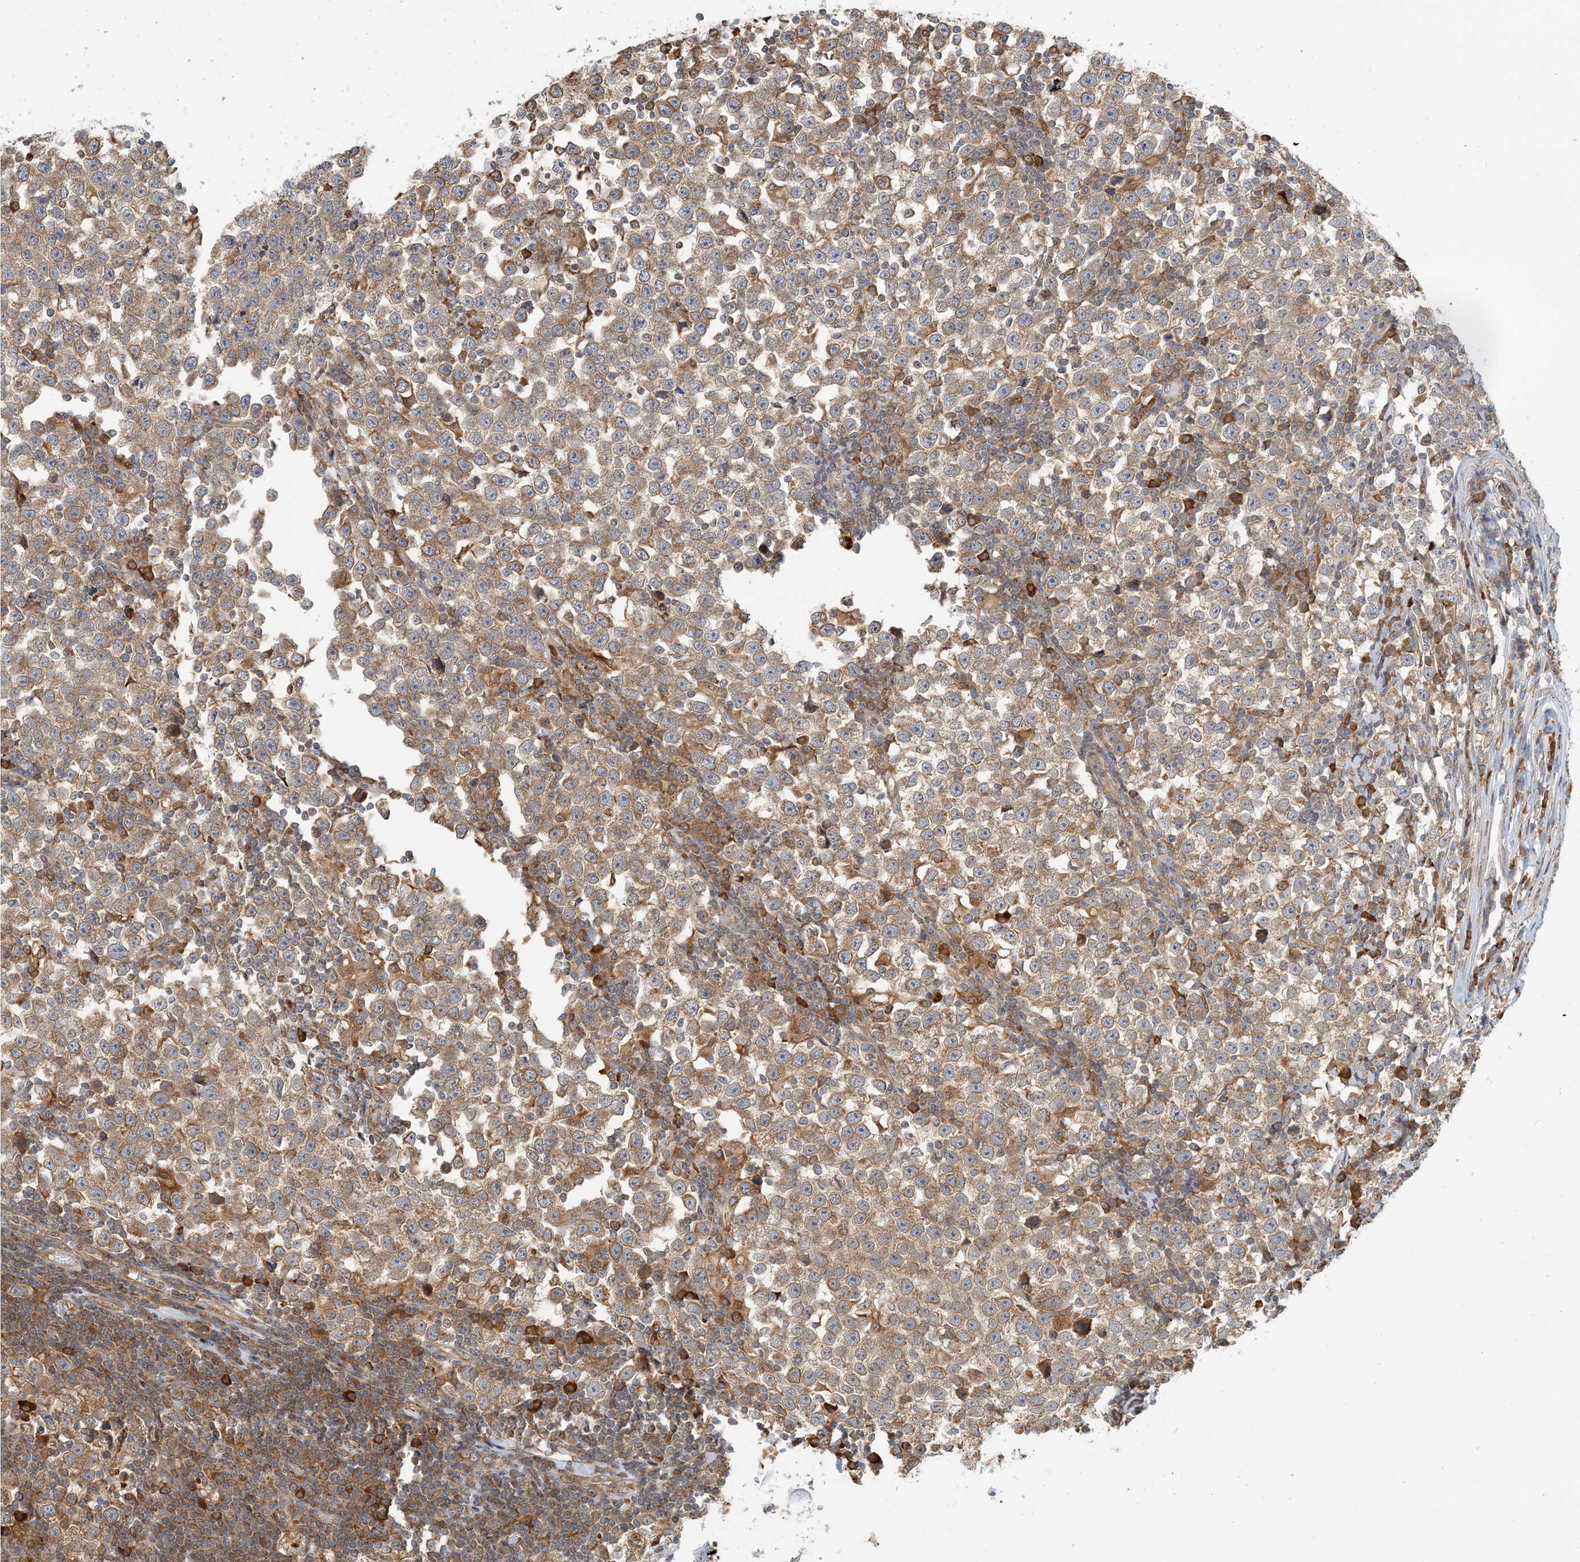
{"staining": {"intensity": "moderate", "quantity": ">75%", "location": "cytoplasmic/membranous"}, "tissue": "testis cancer", "cell_type": "Tumor cells", "image_type": "cancer", "snomed": [{"axis": "morphology", "description": "Normal tissue, NOS"}, {"axis": "morphology", "description": "Seminoma, NOS"}, {"axis": "topography", "description": "Testis"}], "caption": "Immunohistochemical staining of human testis cancer reveals medium levels of moderate cytoplasmic/membranous positivity in about >75% of tumor cells. (DAB (3,3'-diaminobenzidine) IHC, brown staining for protein, blue staining for nuclei).", "gene": "HNMT", "patient": {"sex": "male", "age": 43}}